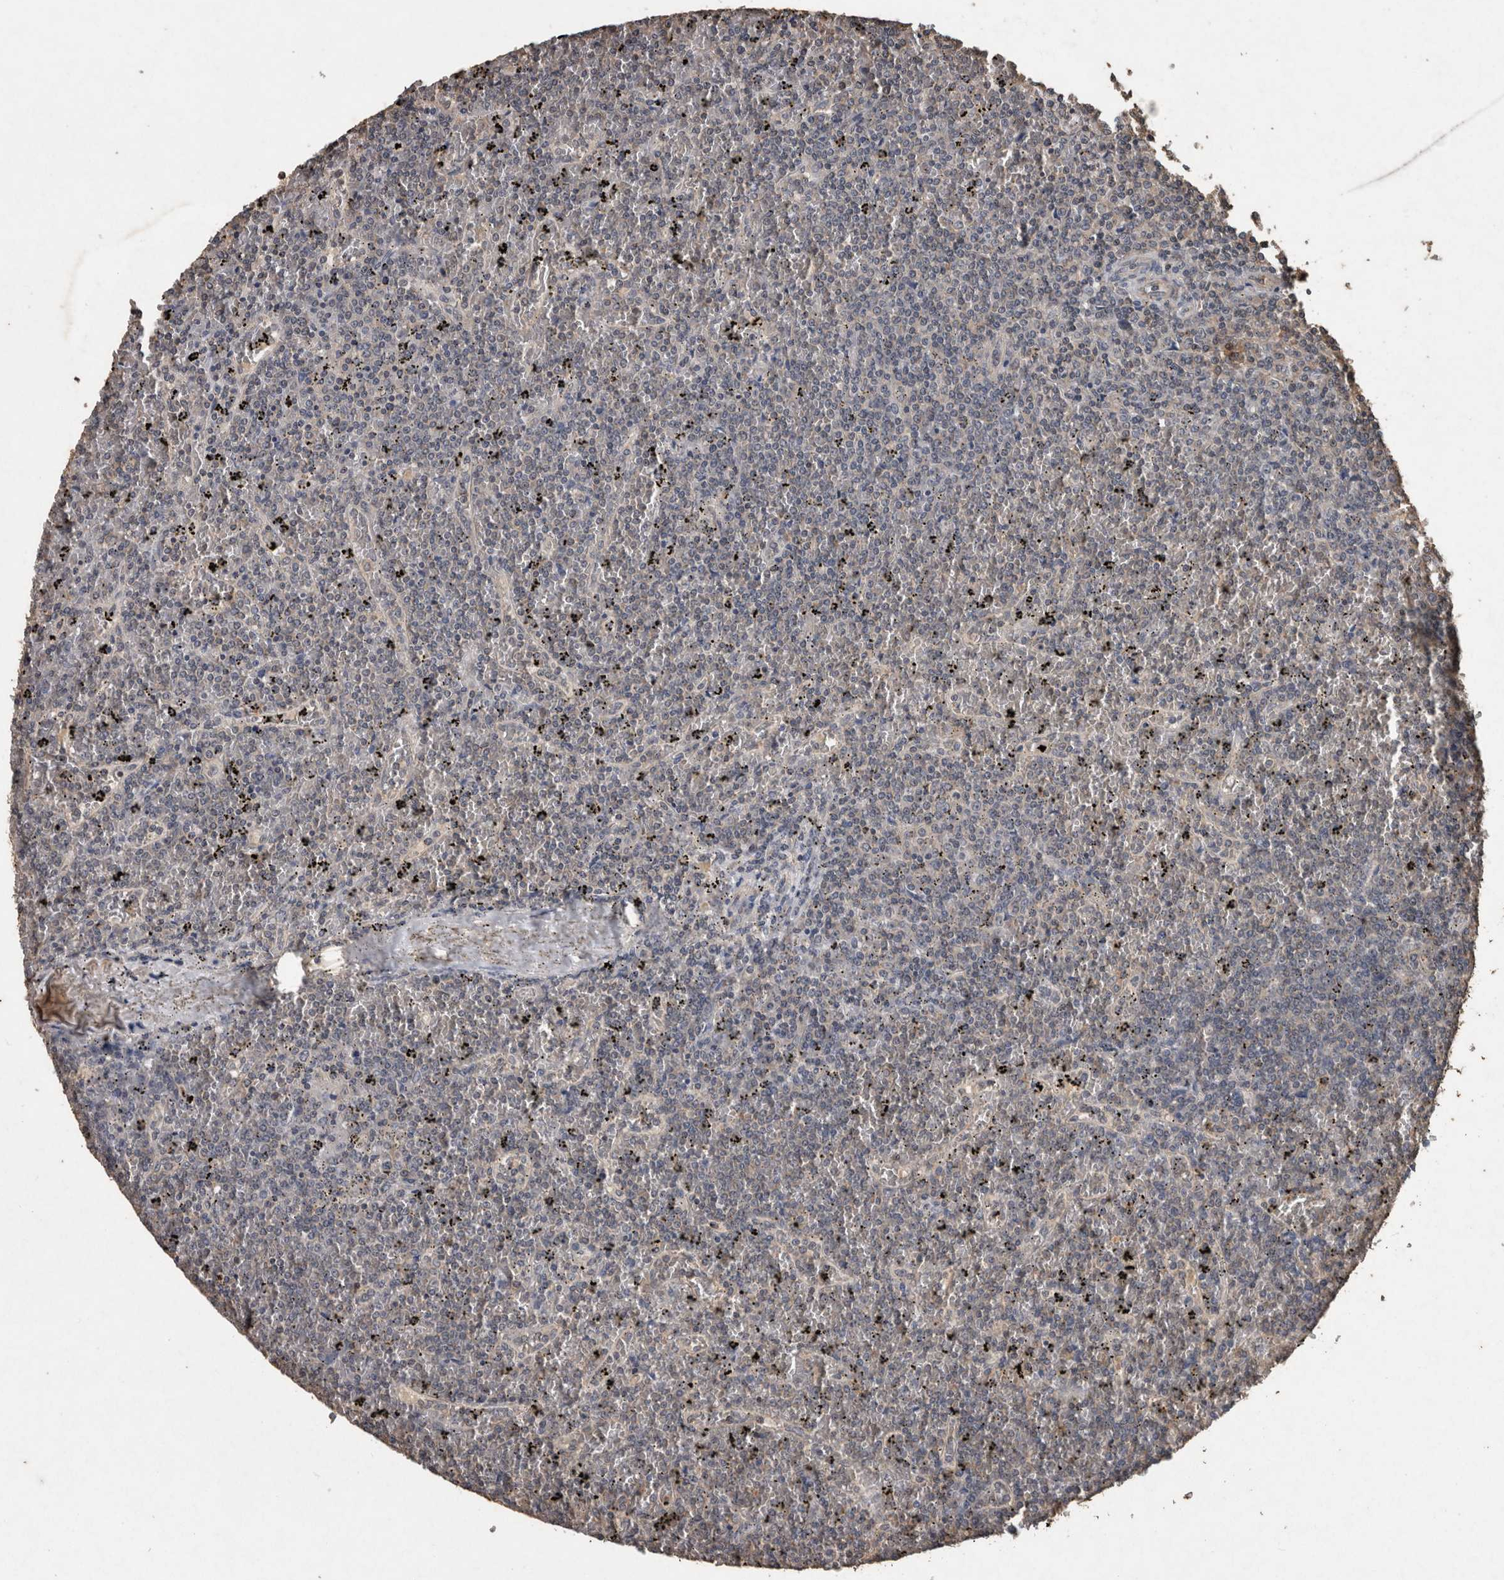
{"staining": {"intensity": "negative", "quantity": "none", "location": "none"}, "tissue": "lymphoma", "cell_type": "Tumor cells", "image_type": "cancer", "snomed": [{"axis": "morphology", "description": "Malignant lymphoma, non-Hodgkin's type, Low grade"}, {"axis": "topography", "description": "Spleen"}], "caption": "This histopathology image is of malignant lymphoma, non-Hodgkin's type (low-grade) stained with immunohistochemistry to label a protein in brown with the nuclei are counter-stained blue. There is no positivity in tumor cells.", "gene": "FGFRL1", "patient": {"sex": "female", "age": 19}}